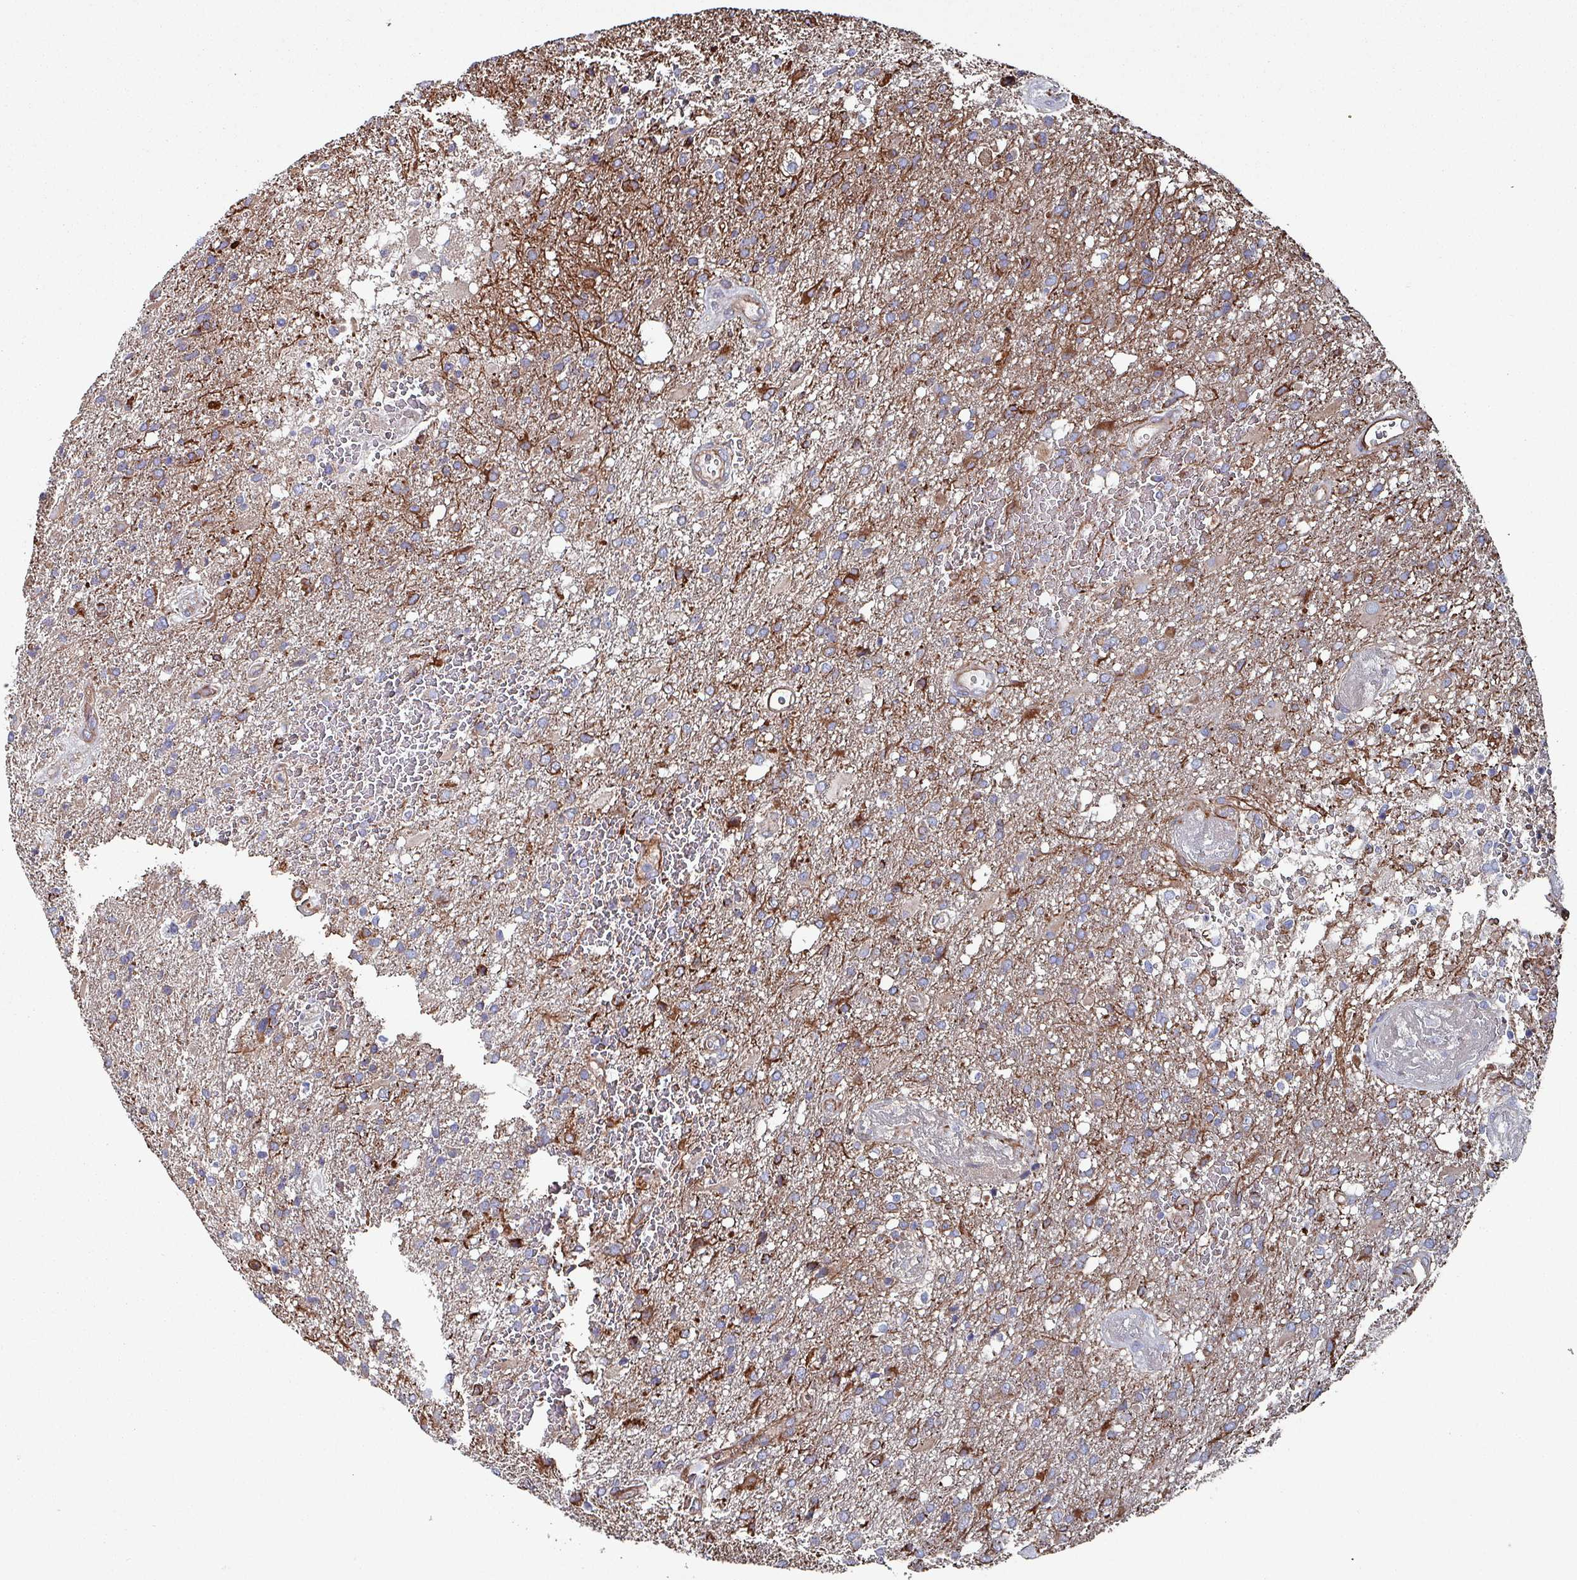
{"staining": {"intensity": "strong", "quantity": "<25%", "location": "cytoplasmic/membranous"}, "tissue": "glioma", "cell_type": "Tumor cells", "image_type": "cancer", "snomed": [{"axis": "morphology", "description": "Glioma, malignant, High grade"}, {"axis": "topography", "description": "Brain"}], "caption": "This is an image of immunohistochemistry staining of glioma, which shows strong staining in the cytoplasmic/membranous of tumor cells.", "gene": "ANO10", "patient": {"sex": "female", "age": 74}}